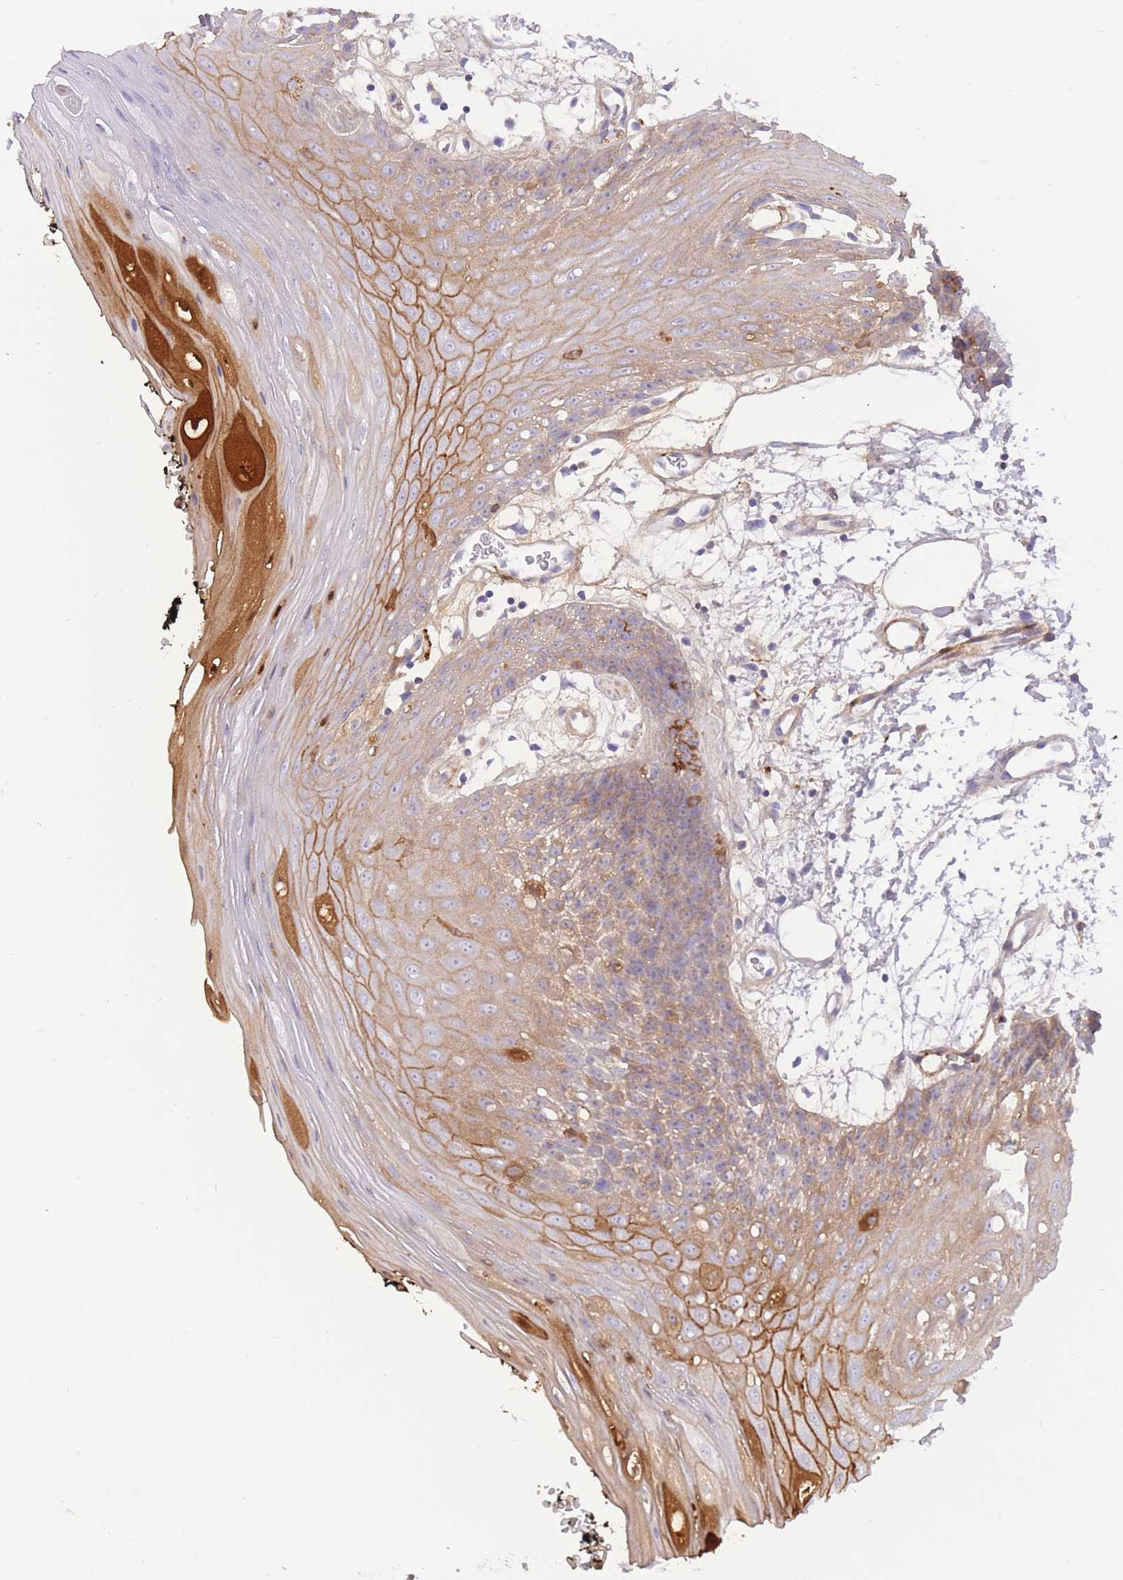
{"staining": {"intensity": "strong", "quantity": "<25%", "location": "cytoplasmic/membranous"}, "tissue": "oral mucosa", "cell_type": "Squamous epithelial cells", "image_type": "normal", "snomed": [{"axis": "morphology", "description": "Normal tissue, NOS"}, {"axis": "topography", "description": "Oral tissue"}, {"axis": "topography", "description": "Tounge, NOS"}], "caption": "Protein expression analysis of unremarkable oral mucosa shows strong cytoplasmic/membranous staining in approximately <25% of squamous epithelial cells. (Stains: DAB (3,3'-diaminobenzidine) in brown, nuclei in blue, Microscopy: brightfield microscopy at high magnification).", "gene": "HRG", "patient": {"sex": "female", "age": 59}}